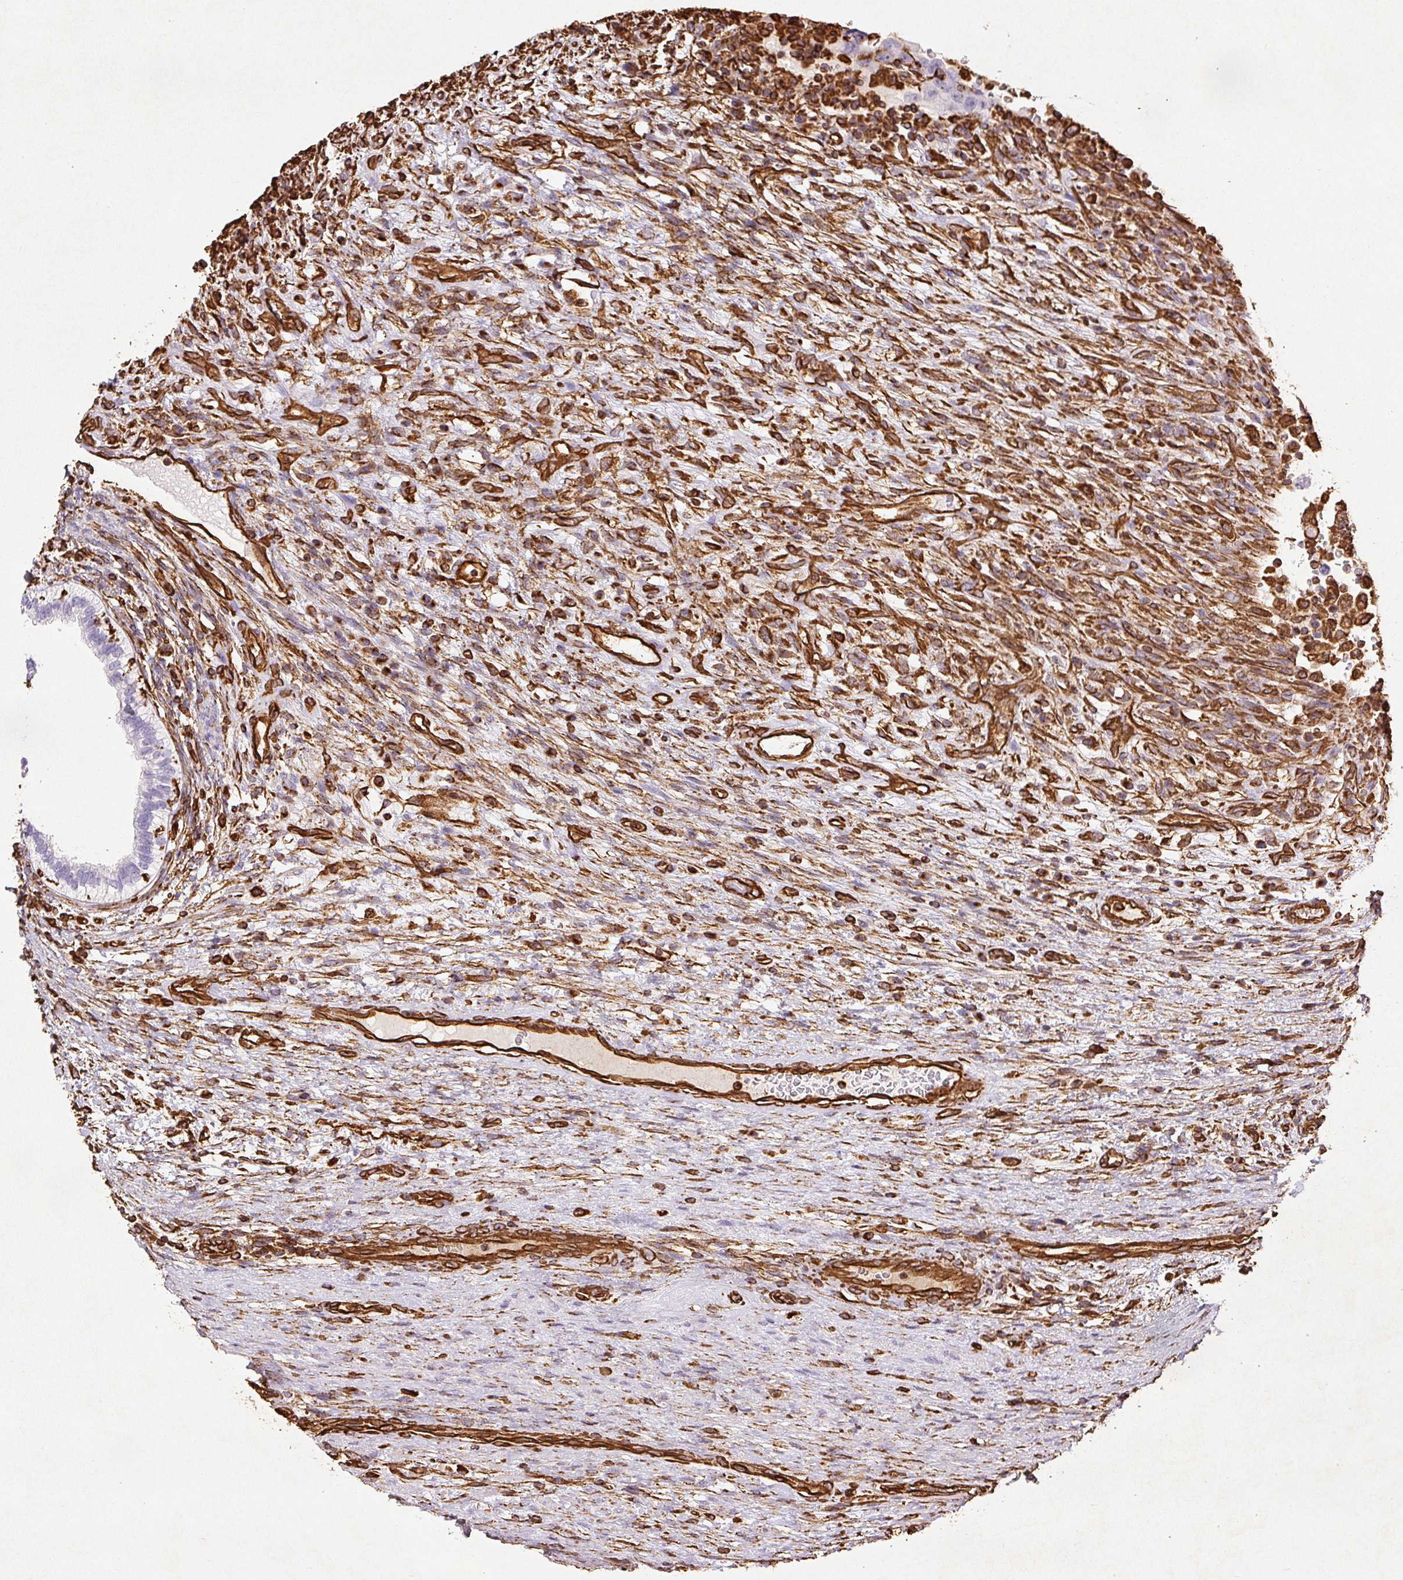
{"staining": {"intensity": "negative", "quantity": "none", "location": "none"}, "tissue": "testis cancer", "cell_type": "Tumor cells", "image_type": "cancer", "snomed": [{"axis": "morphology", "description": "Carcinoma, Embryonal, NOS"}, {"axis": "topography", "description": "Testis"}], "caption": "IHC of testis cancer (embryonal carcinoma) displays no positivity in tumor cells.", "gene": "VIM", "patient": {"sex": "male", "age": 26}}